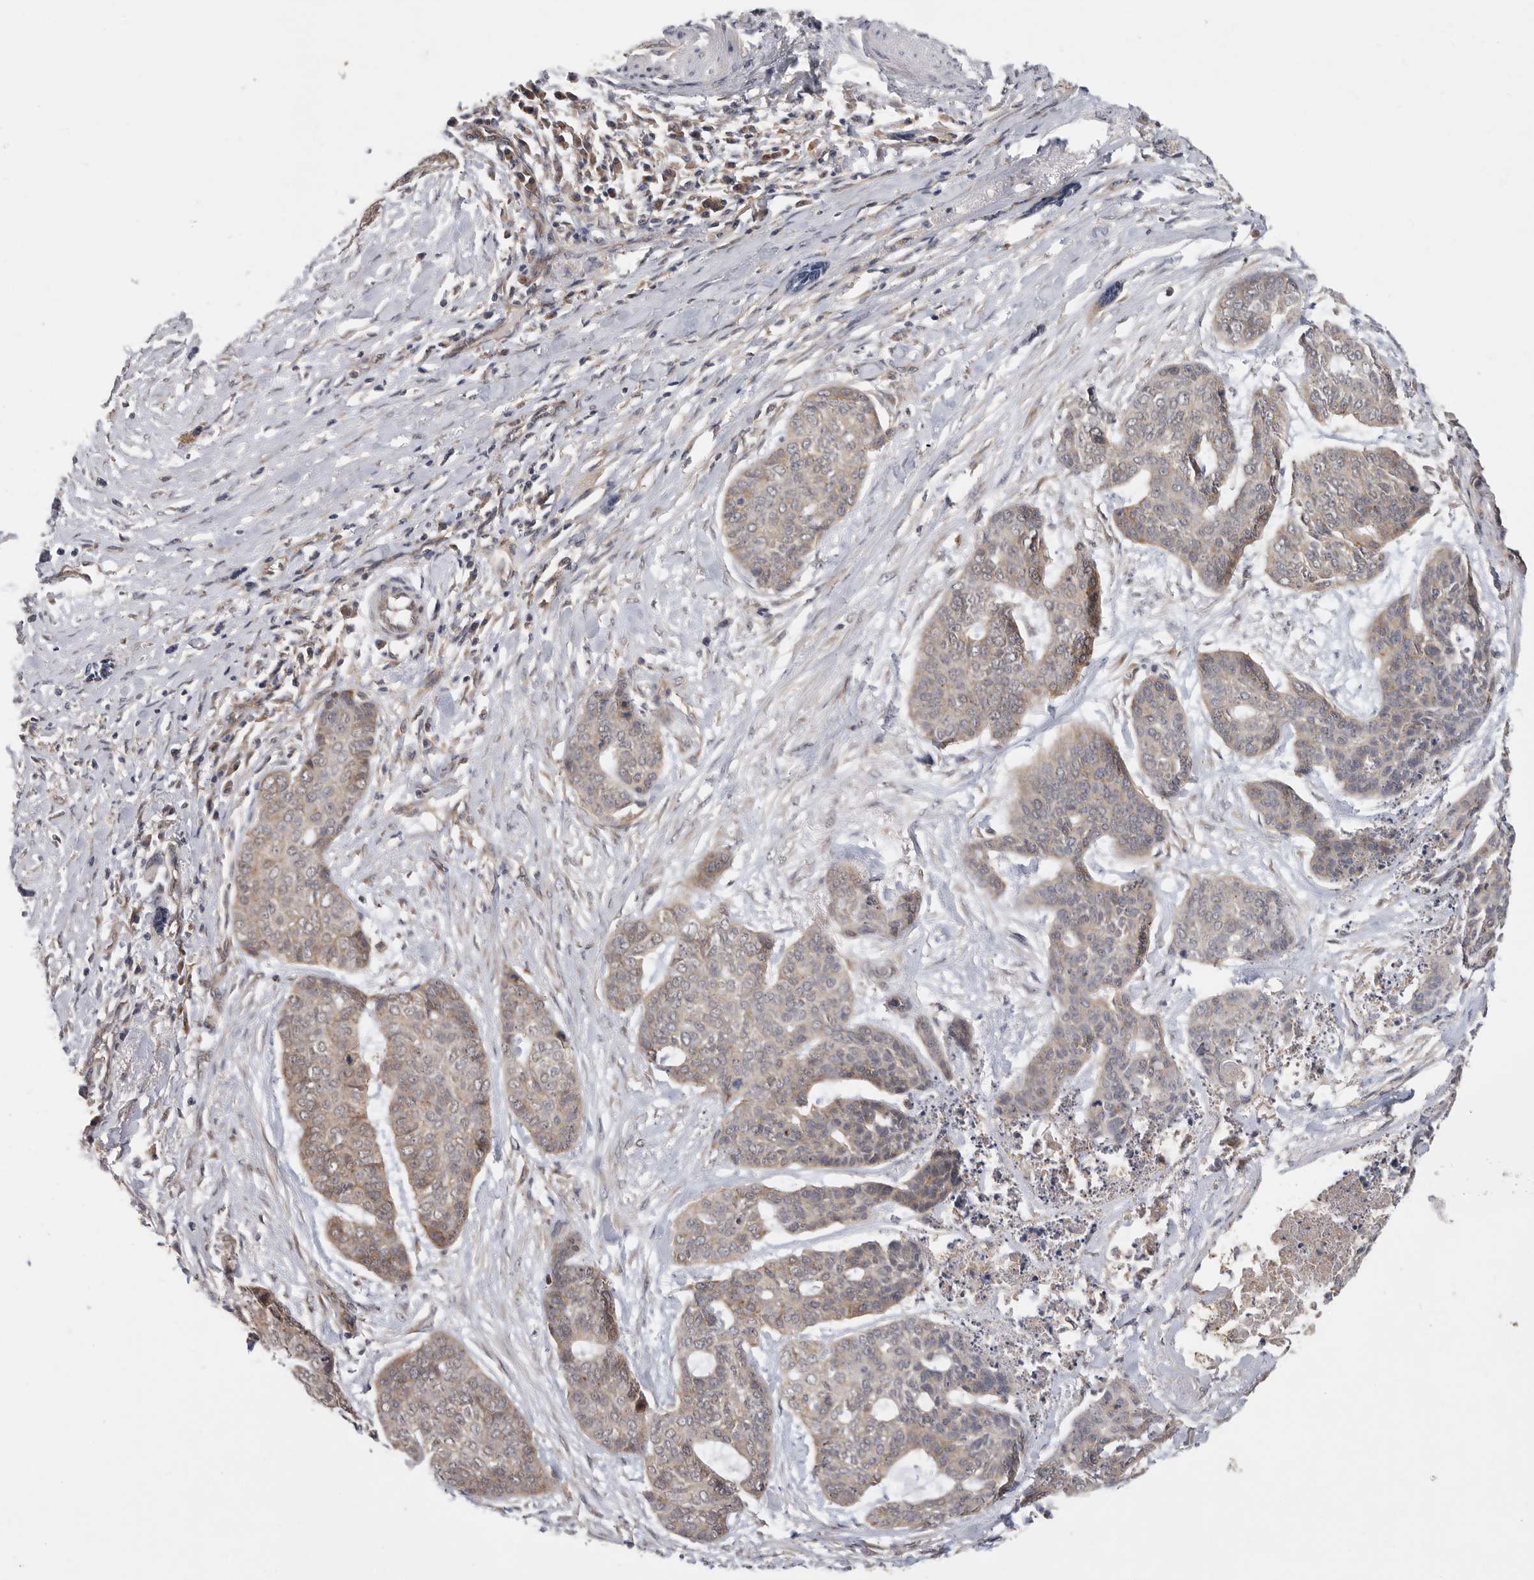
{"staining": {"intensity": "weak", "quantity": "25%-75%", "location": "cytoplasmic/membranous"}, "tissue": "skin cancer", "cell_type": "Tumor cells", "image_type": "cancer", "snomed": [{"axis": "morphology", "description": "Basal cell carcinoma"}, {"axis": "topography", "description": "Skin"}], "caption": "Immunohistochemistry (IHC) micrograph of neoplastic tissue: human basal cell carcinoma (skin) stained using IHC displays low levels of weak protein expression localized specifically in the cytoplasmic/membranous of tumor cells, appearing as a cytoplasmic/membranous brown color.", "gene": "ZNF232", "patient": {"sex": "female", "age": 64}}